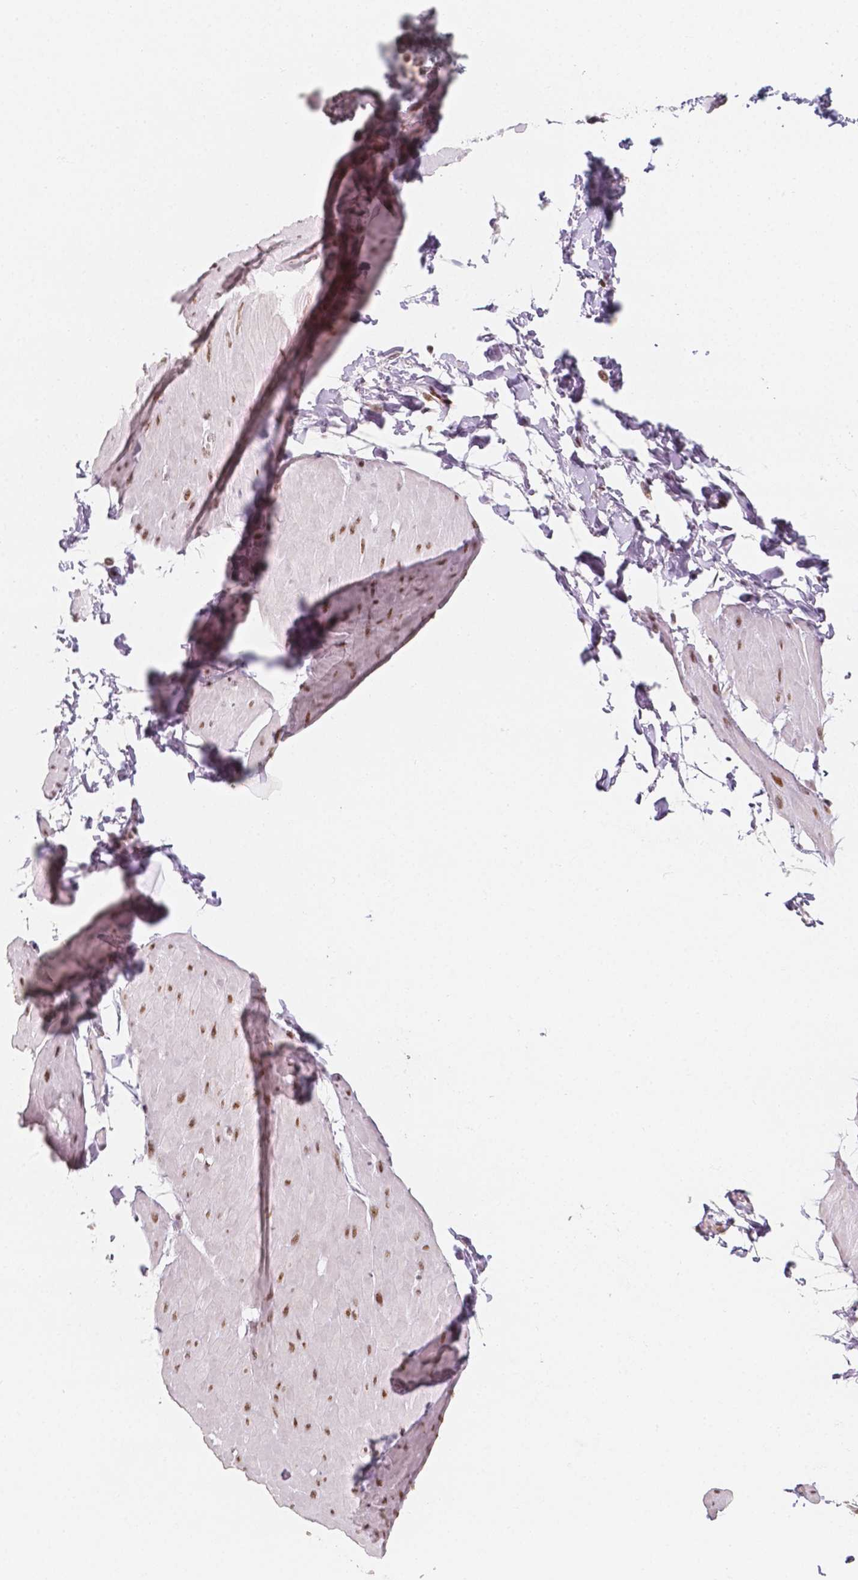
{"staining": {"intensity": "negative", "quantity": "none", "location": "none"}, "tissue": "adipose tissue", "cell_type": "Adipocytes", "image_type": "normal", "snomed": [{"axis": "morphology", "description": "Normal tissue, NOS"}, {"axis": "topography", "description": "Smooth muscle"}, {"axis": "topography", "description": "Peripheral nerve tissue"}], "caption": "Protein analysis of benign adipose tissue exhibits no significant staining in adipocytes. (Stains: DAB (3,3'-diaminobenzidine) IHC with hematoxylin counter stain, Microscopy: brightfield microscopy at high magnification).", "gene": "HDAC1", "patient": {"sex": "male", "age": 58}}